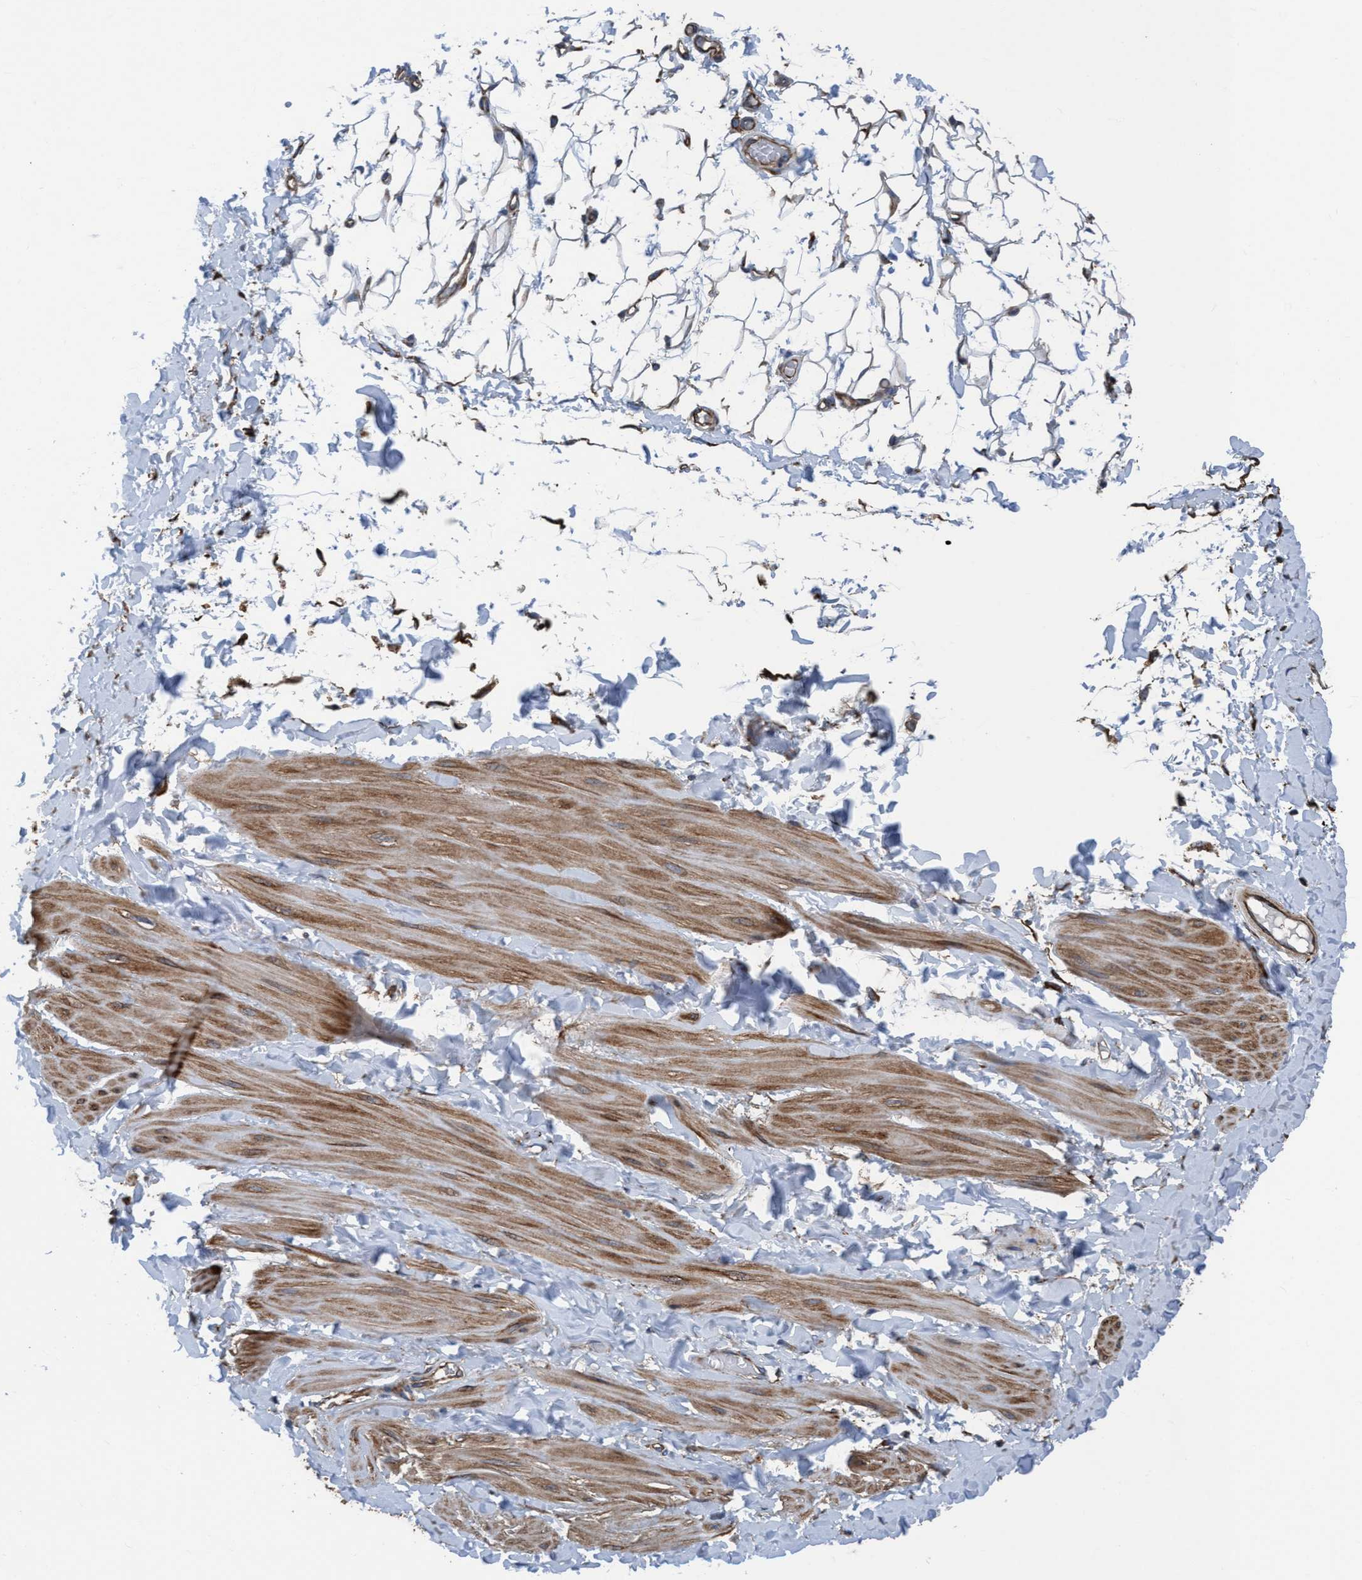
{"staining": {"intensity": "weak", "quantity": ">75%", "location": "cytoplasmic/membranous"}, "tissue": "adipose tissue", "cell_type": "Adipocytes", "image_type": "normal", "snomed": [{"axis": "morphology", "description": "Normal tissue, NOS"}, {"axis": "topography", "description": "Adipose tissue"}, {"axis": "topography", "description": "Vascular tissue"}, {"axis": "topography", "description": "Peripheral nerve tissue"}], "caption": "Protein staining shows weak cytoplasmic/membranous staining in approximately >75% of adipocytes in normal adipose tissue. (DAB (3,3'-diaminobenzidine) IHC, brown staining for protein, blue staining for nuclei).", "gene": "NMT1", "patient": {"sex": "male", "age": 25}}